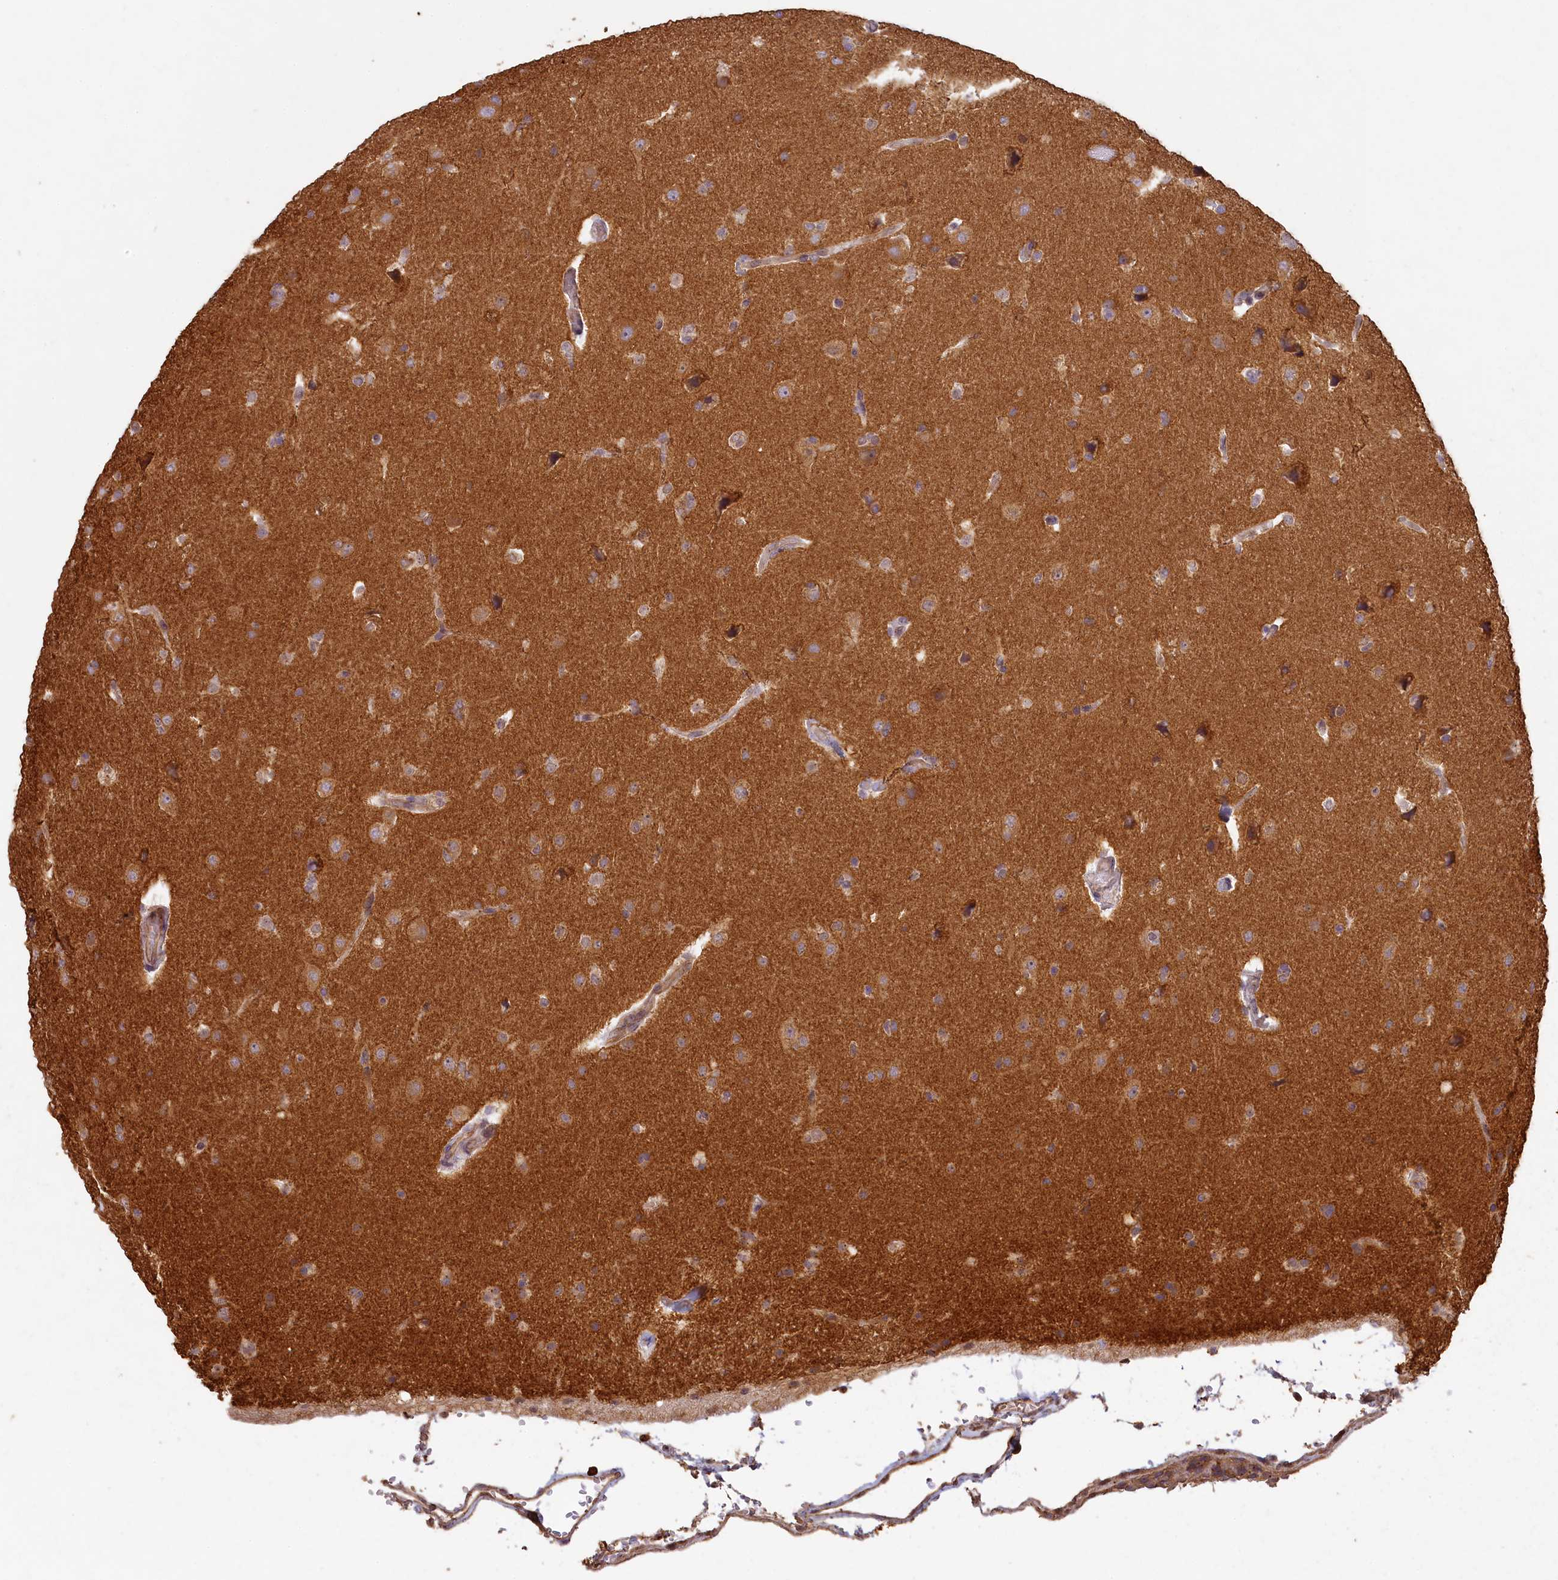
{"staining": {"intensity": "moderate", "quantity": "25%-75%", "location": "cytoplasmic/membranous"}, "tissue": "glioma", "cell_type": "Tumor cells", "image_type": "cancer", "snomed": [{"axis": "morphology", "description": "Glioma, malignant, High grade"}, {"axis": "topography", "description": "Brain"}], "caption": "This is an image of immunohistochemistry (IHC) staining of glioma, which shows moderate positivity in the cytoplasmic/membranous of tumor cells.", "gene": "MADD", "patient": {"sex": "male", "age": 72}}